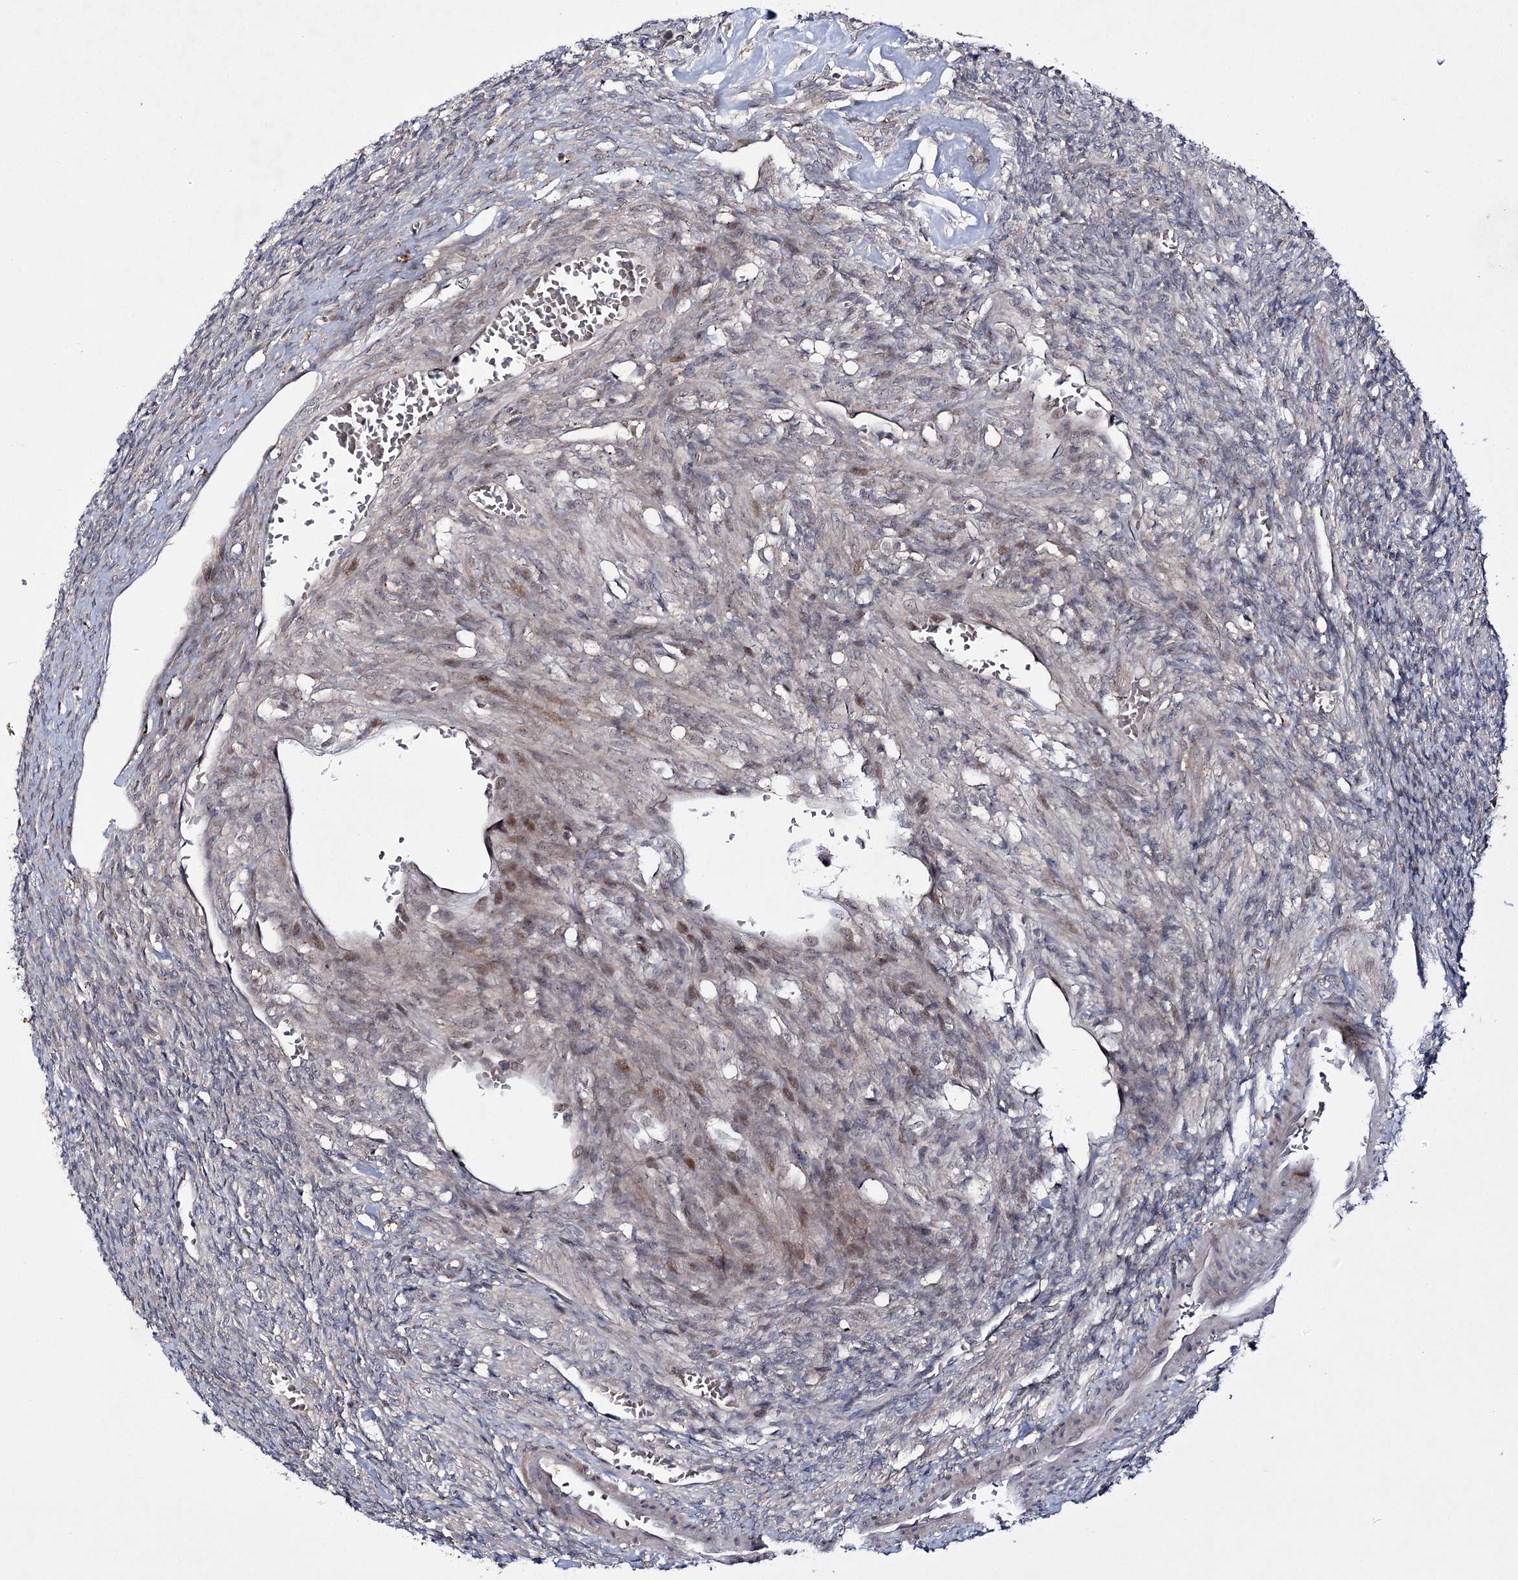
{"staining": {"intensity": "negative", "quantity": "none", "location": "none"}, "tissue": "ovary", "cell_type": "Ovarian stroma cells", "image_type": "normal", "snomed": [{"axis": "morphology", "description": "Normal tissue, NOS"}, {"axis": "topography", "description": "Ovary"}], "caption": "This is an IHC histopathology image of unremarkable human ovary. There is no staining in ovarian stroma cells.", "gene": "HOXC11", "patient": {"sex": "female", "age": 27}}